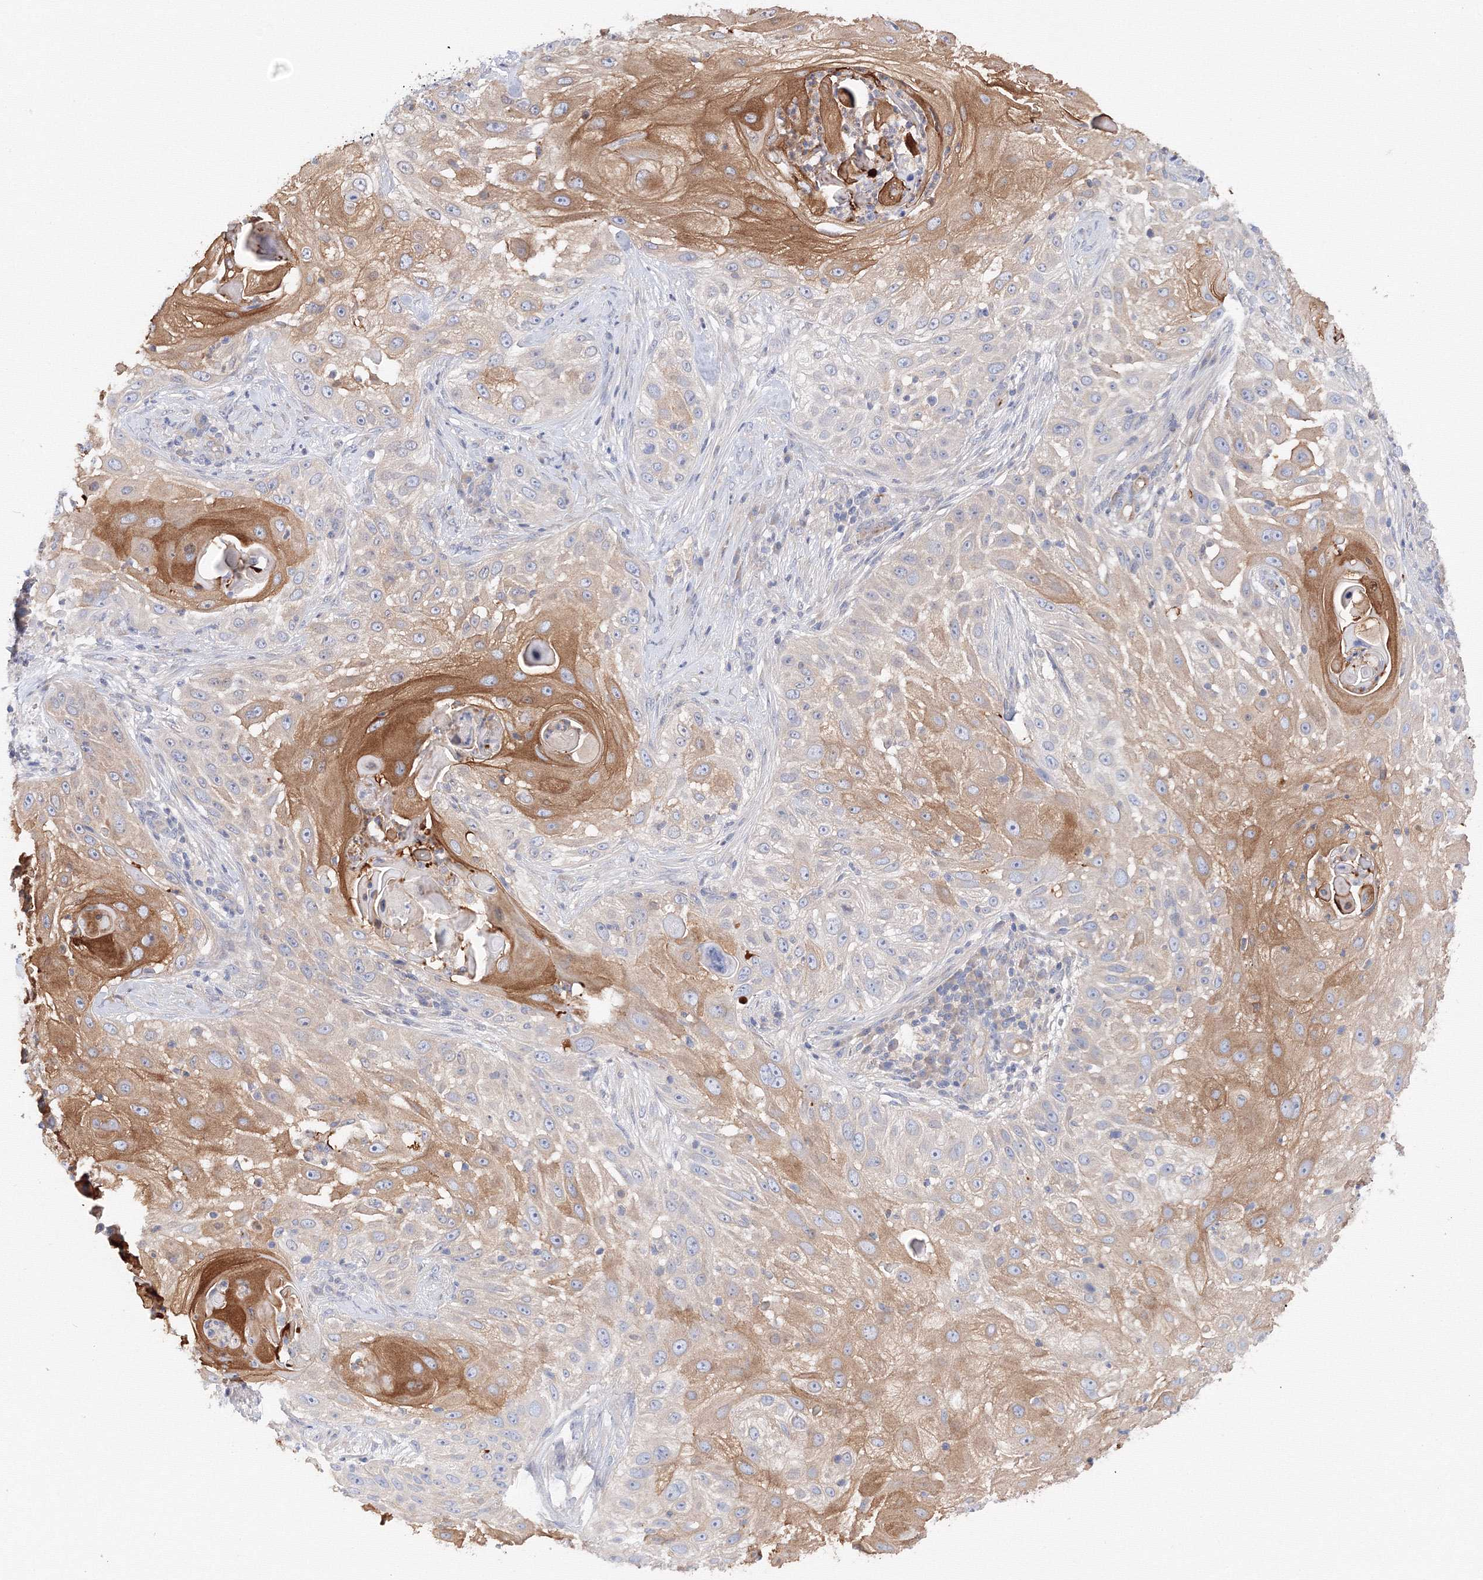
{"staining": {"intensity": "moderate", "quantity": "25%-75%", "location": "cytoplasmic/membranous"}, "tissue": "skin cancer", "cell_type": "Tumor cells", "image_type": "cancer", "snomed": [{"axis": "morphology", "description": "Squamous cell carcinoma, NOS"}, {"axis": "topography", "description": "Skin"}], "caption": "Human skin squamous cell carcinoma stained for a protein (brown) exhibits moderate cytoplasmic/membranous positive staining in approximately 25%-75% of tumor cells.", "gene": "DIS3L2", "patient": {"sex": "female", "age": 44}}